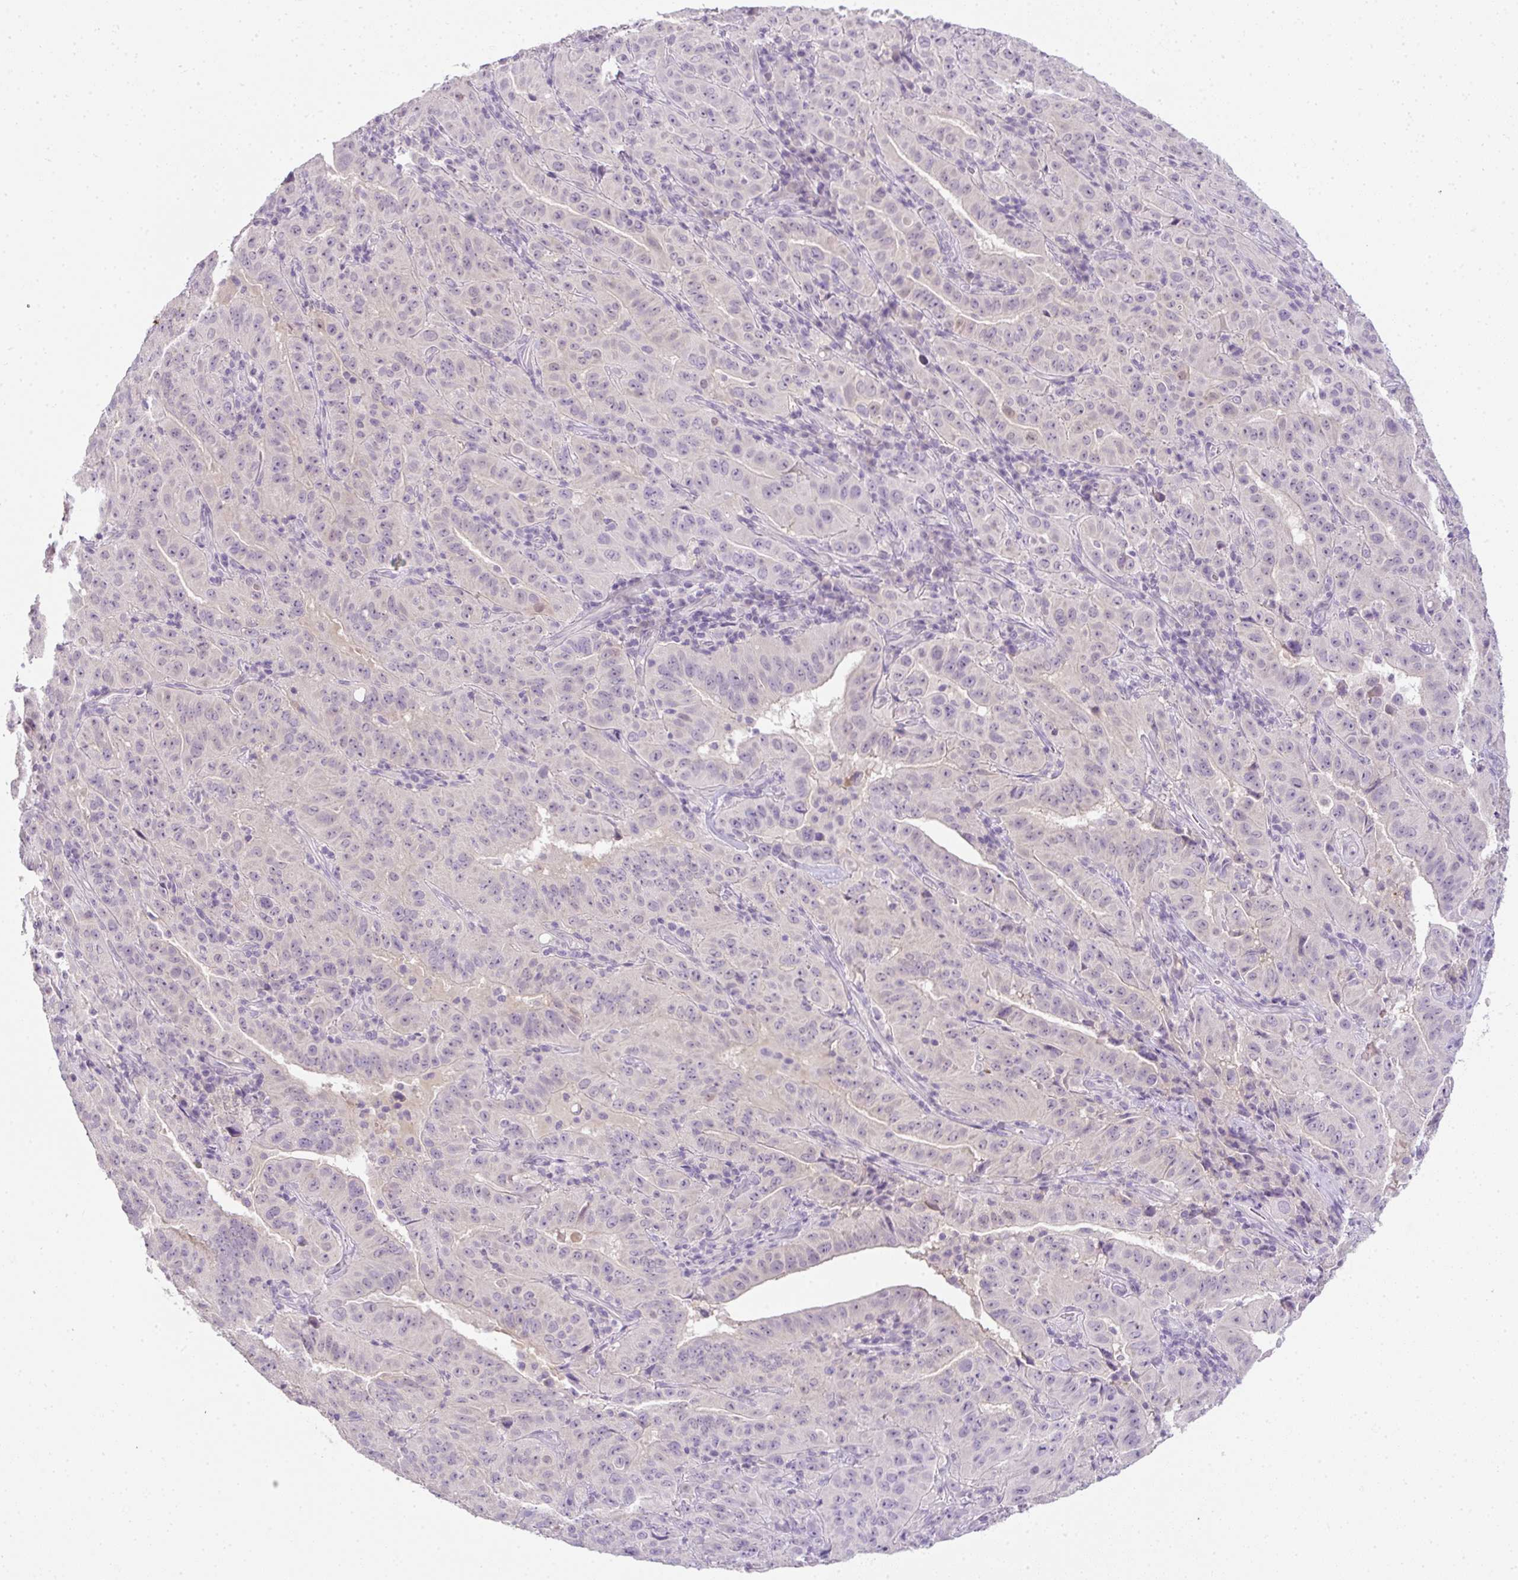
{"staining": {"intensity": "negative", "quantity": "none", "location": "none"}, "tissue": "pancreatic cancer", "cell_type": "Tumor cells", "image_type": "cancer", "snomed": [{"axis": "morphology", "description": "Adenocarcinoma, NOS"}, {"axis": "topography", "description": "Pancreas"}], "caption": "A high-resolution micrograph shows immunohistochemistry staining of pancreatic cancer (adenocarcinoma), which displays no significant expression in tumor cells.", "gene": "CMPK1", "patient": {"sex": "male", "age": 63}}